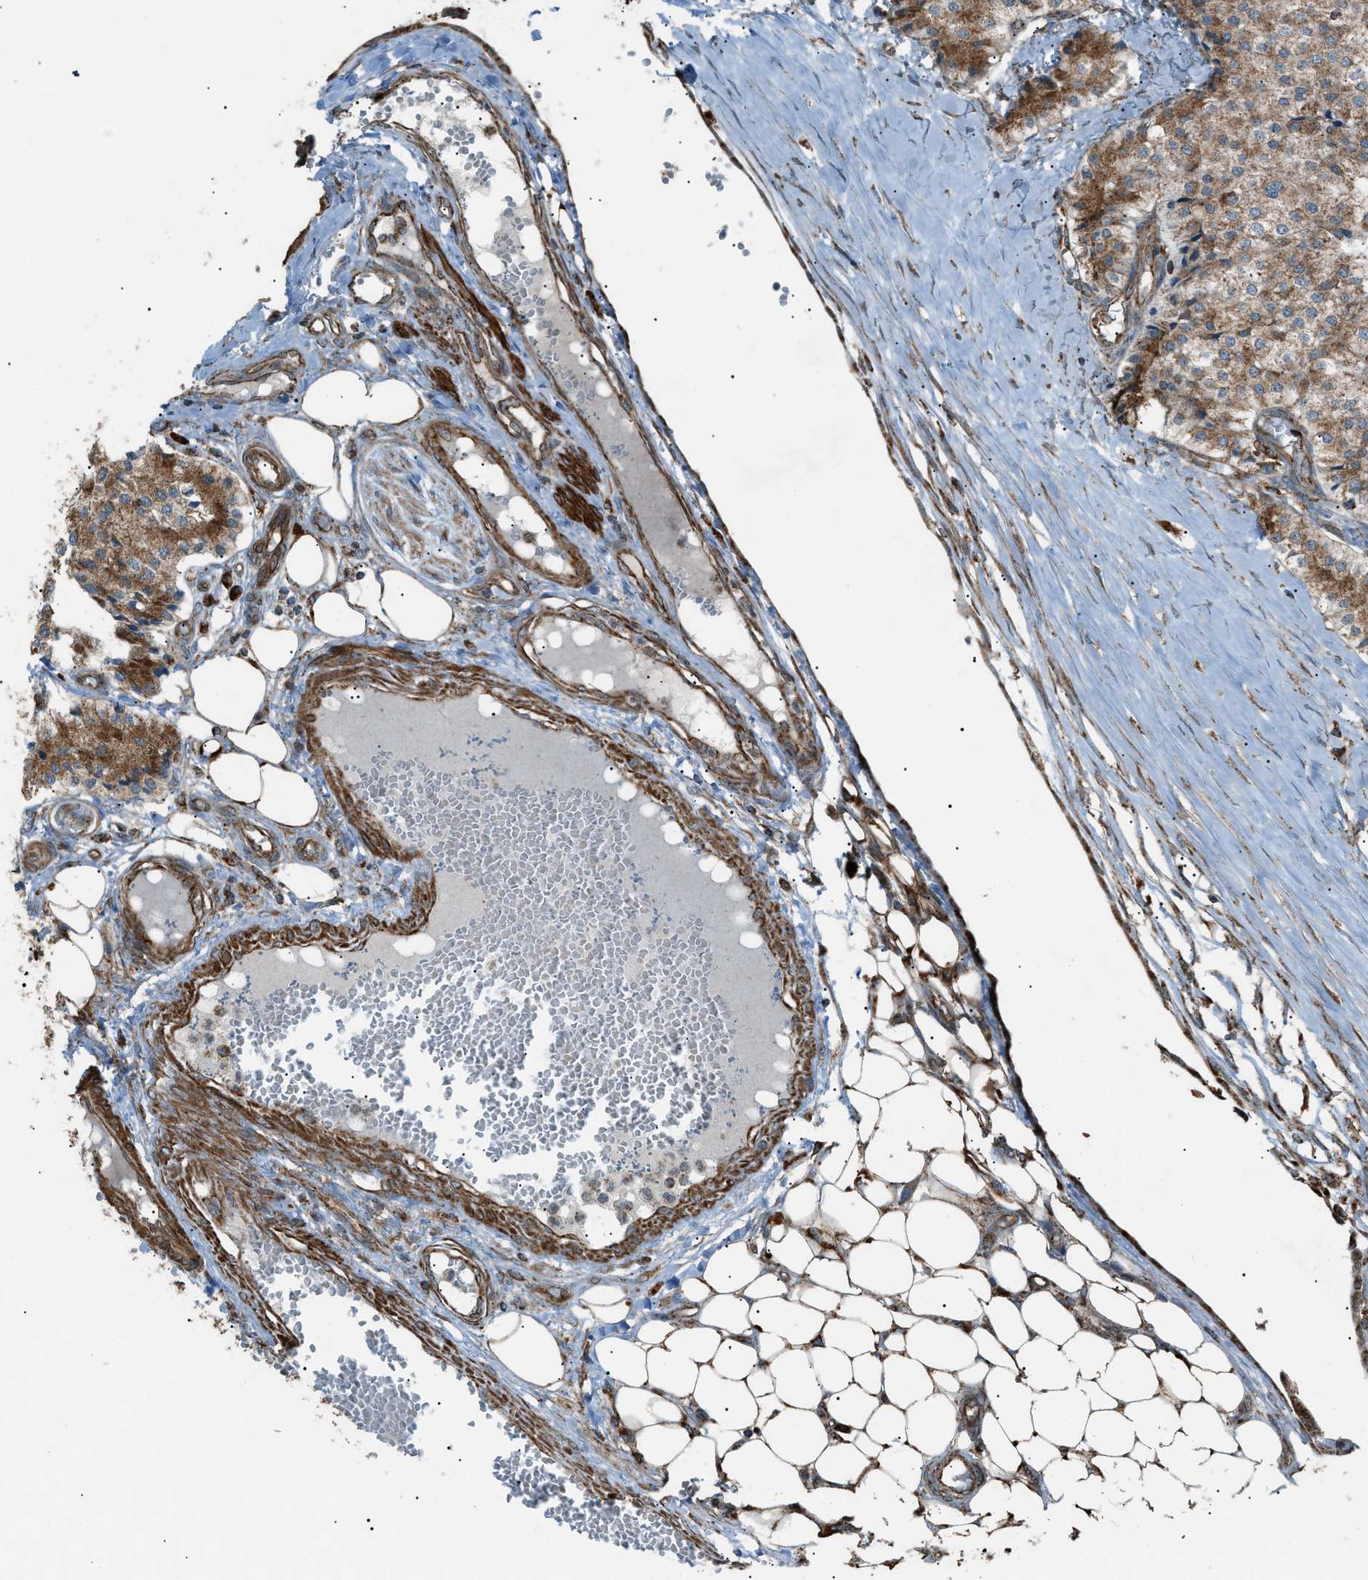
{"staining": {"intensity": "moderate", "quantity": ">75%", "location": "cytoplasmic/membranous"}, "tissue": "carcinoid", "cell_type": "Tumor cells", "image_type": "cancer", "snomed": [{"axis": "morphology", "description": "Carcinoid, malignant, NOS"}, {"axis": "topography", "description": "Colon"}], "caption": "Malignant carcinoid stained for a protein shows moderate cytoplasmic/membranous positivity in tumor cells.", "gene": "C1GALT1C1", "patient": {"sex": "female", "age": 52}}